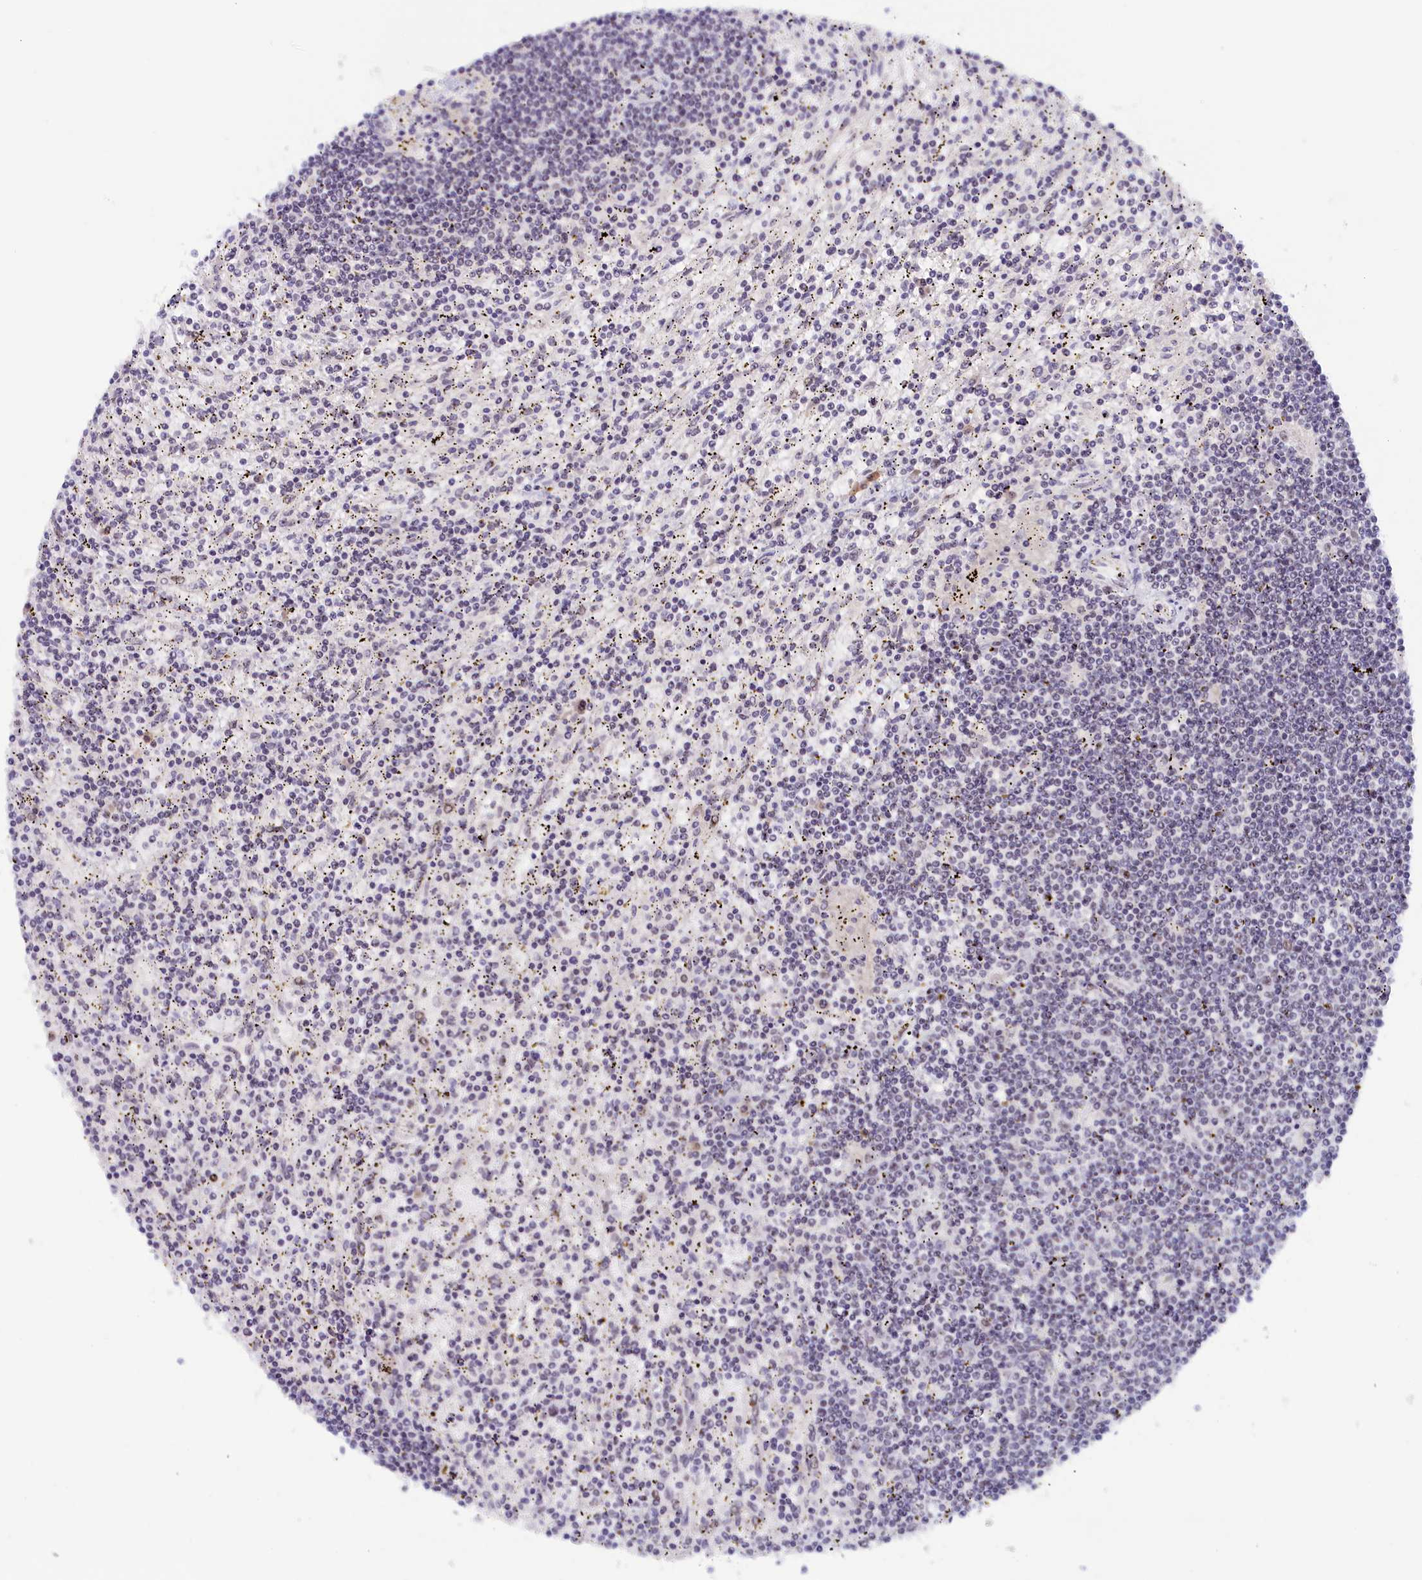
{"staining": {"intensity": "negative", "quantity": "none", "location": "none"}, "tissue": "lymphoma", "cell_type": "Tumor cells", "image_type": "cancer", "snomed": [{"axis": "morphology", "description": "Malignant lymphoma, non-Hodgkin's type, Low grade"}, {"axis": "topography", "description": "Spleen"}], "caption": "Immunohistochemical staining of lymphoma demonstrates no significant expression in tumor cells. (DAB (3,3'-diaminobenzidine) immunohistochemistry (IHC), high magnification).", "gene": "SEC31B", "patient": {"sex": "male", "age": 76}}